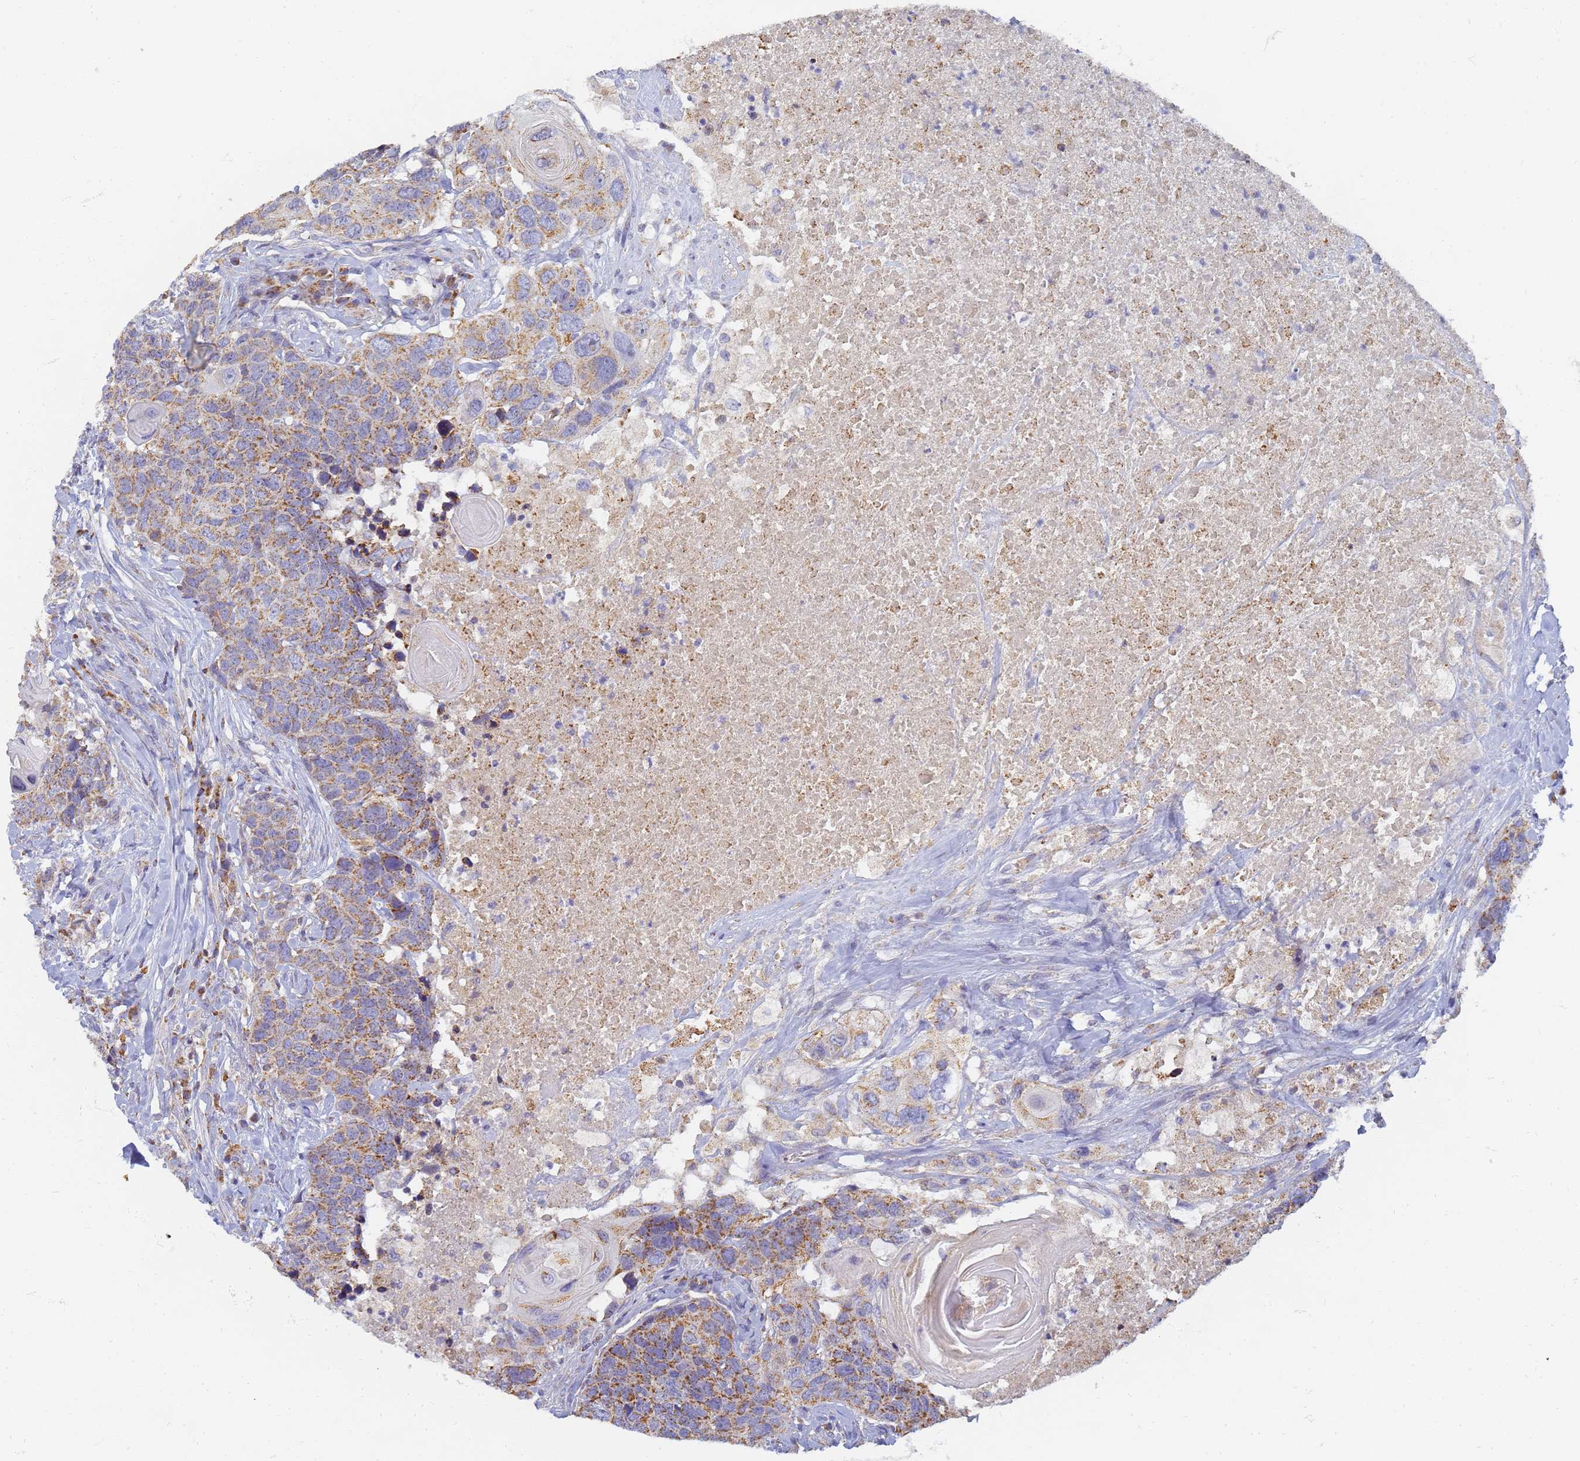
{"staining": {"intensity": "moderate", "quantity": ">75%", "location": "cytoplasmic/membranous"}, "tissue": "head and neck cancer", "cell_type": "Tumor cells", "image_type": "cancer", "snomed": [{"axis": "morphology", "description": "Squamous cell carcinoma, NOS"}, {"axis": "topography", "description": "Head-Neck"}], "caption": "An immunohistochemistry (IHC) micrograph of tumor tissue is shown. Protein staining in brown shows moderate cytoplasmic/membranous positivity in head and neck squamous cell carcinoma within tumor cells. (brown staining indicates protein expression, while blue staining denotes nuclei).", "gene": "UTP23", "patient": {"sex": "male", "age": 66}}